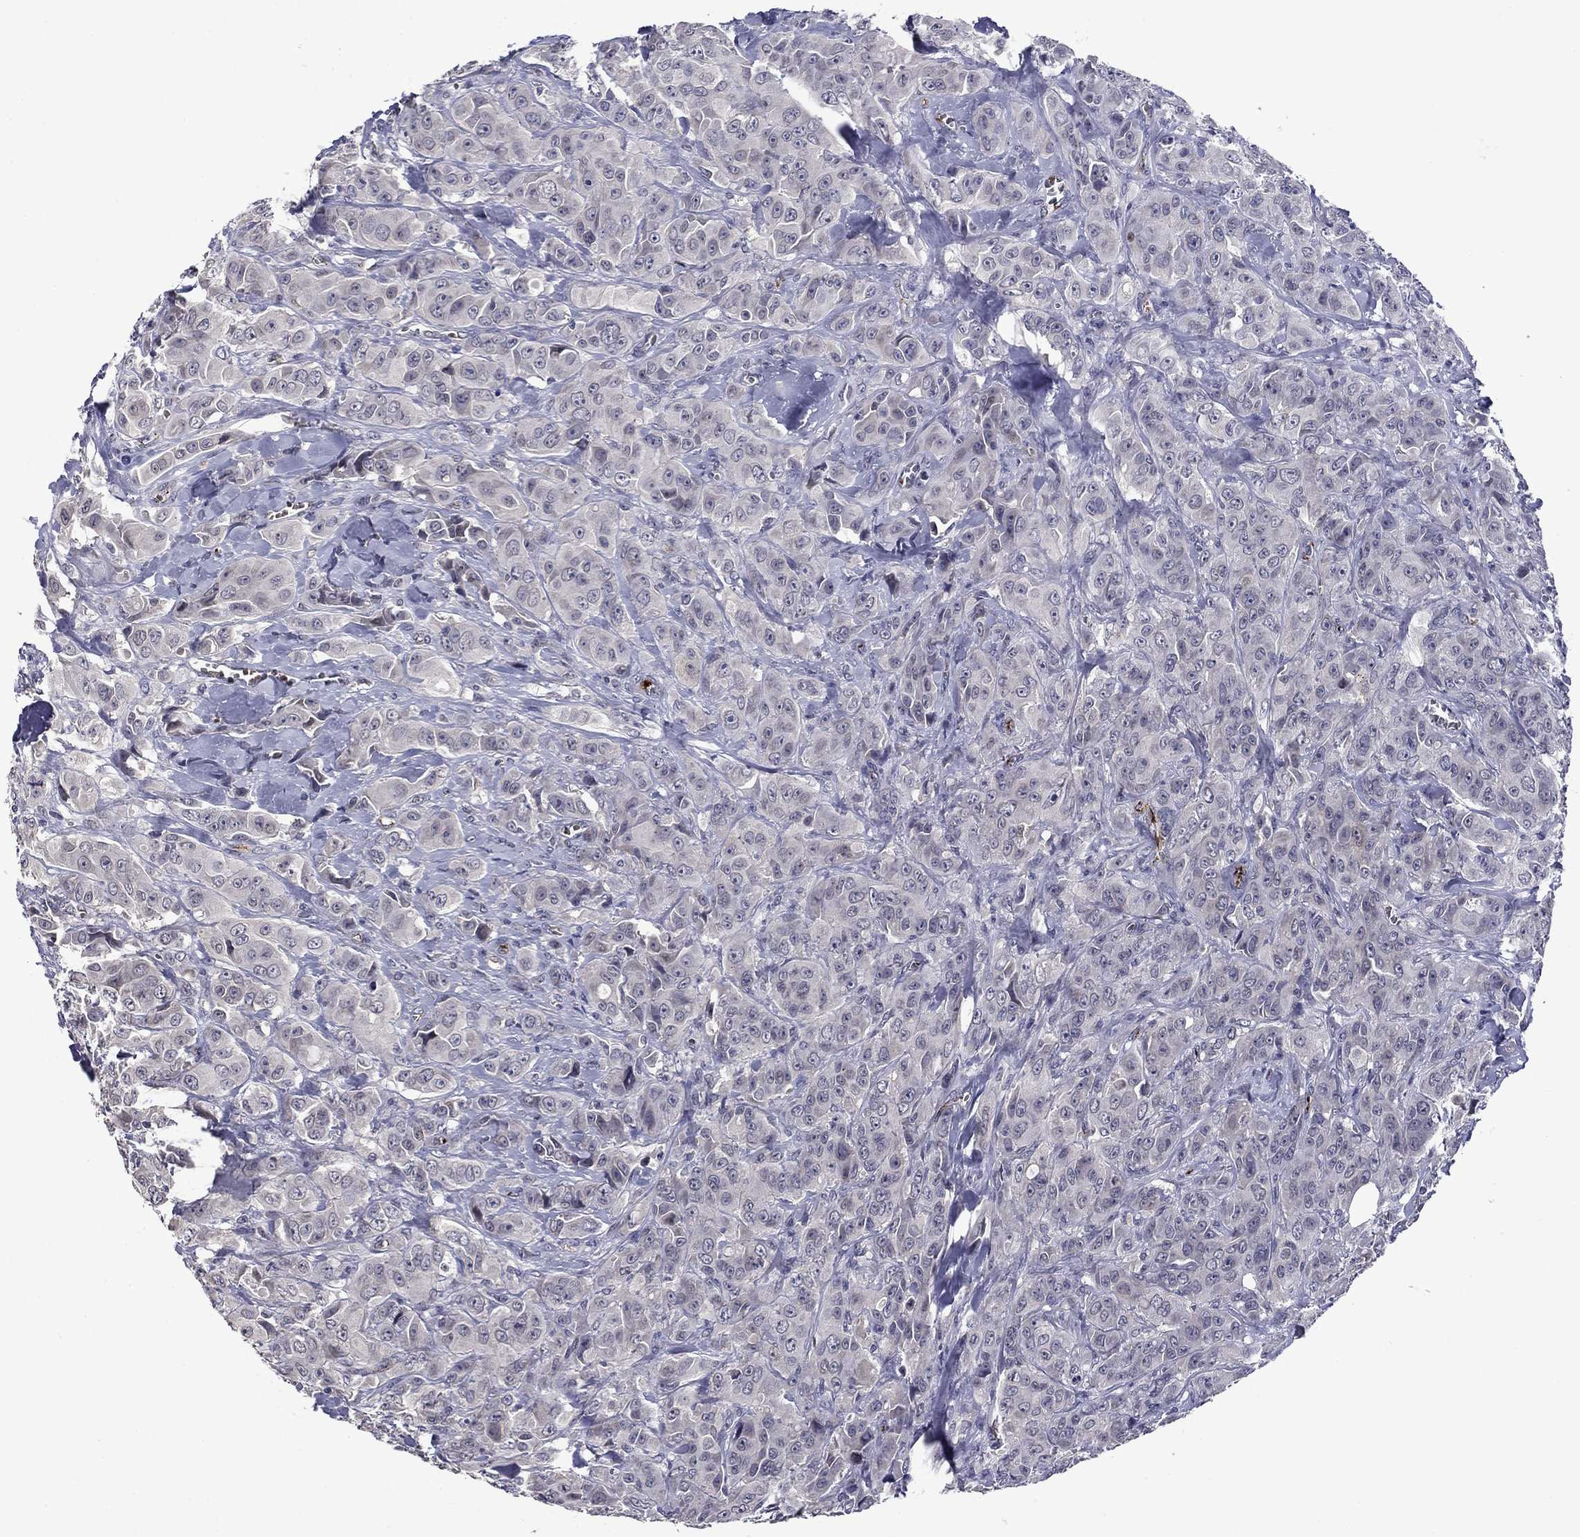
{"staining": {"intensity": "negative", "quantity": "none", "location": "none"}, "tissue": "breast cancer", "cell_type": "Tumor cells", "image_type": "cancer", "snomed": [{"axis": "morphology", "description": "Duct carcinoma"}, {"axis": "topography", "description": "Breast"}], "caption": "This is an immunohistochemistry micrograph of infiltrating ductal carcinoma (breast). There is no staining in tumor cells.", "gene": "SLITRK1", "patient": {"sex": "female", "age": 43}}